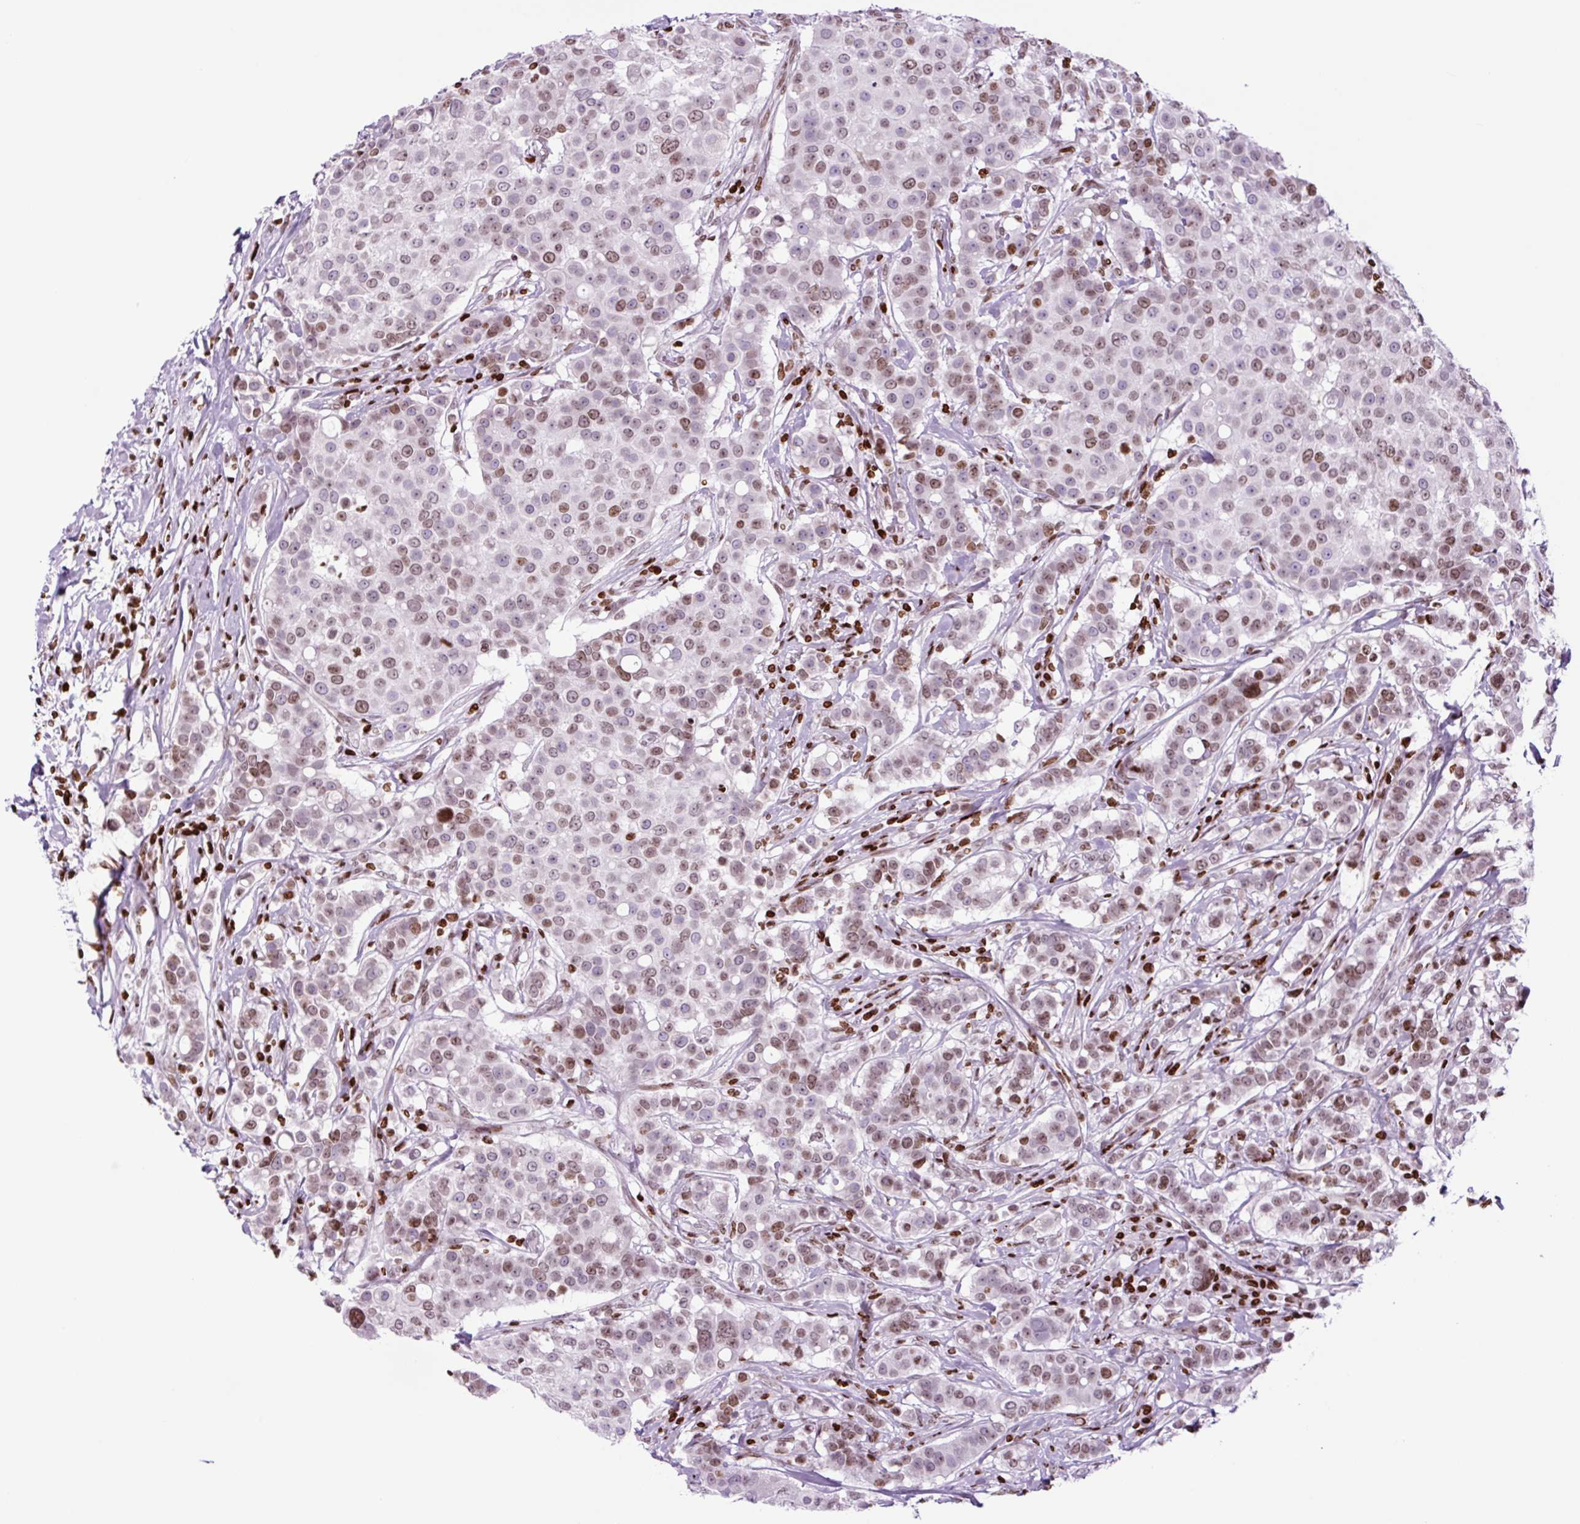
{"staining": {"intensity": "moderate", "quantity": "25%-75%", "location": "nuclear"}, "tissue": "breast cancer", "cell_type": "Tumor cells", "image_type": "cancer", "snomed": [{"axis": "morphology", "description": "Duct carcinoma"}, {"axis": "topography", "description": "Breast"}], "caption": "Protein staining of invasive ductal carcinoma (breast) tissue demonstrates moderate nuclear staining in about 25%-75% of tumor cells. (Stains: DAB in brown, nuclei in blue, Microscopy: brightfield microscopy at high magnification).", "gene": "H1-3", "patient": {"sex": "female", "age": 27}}